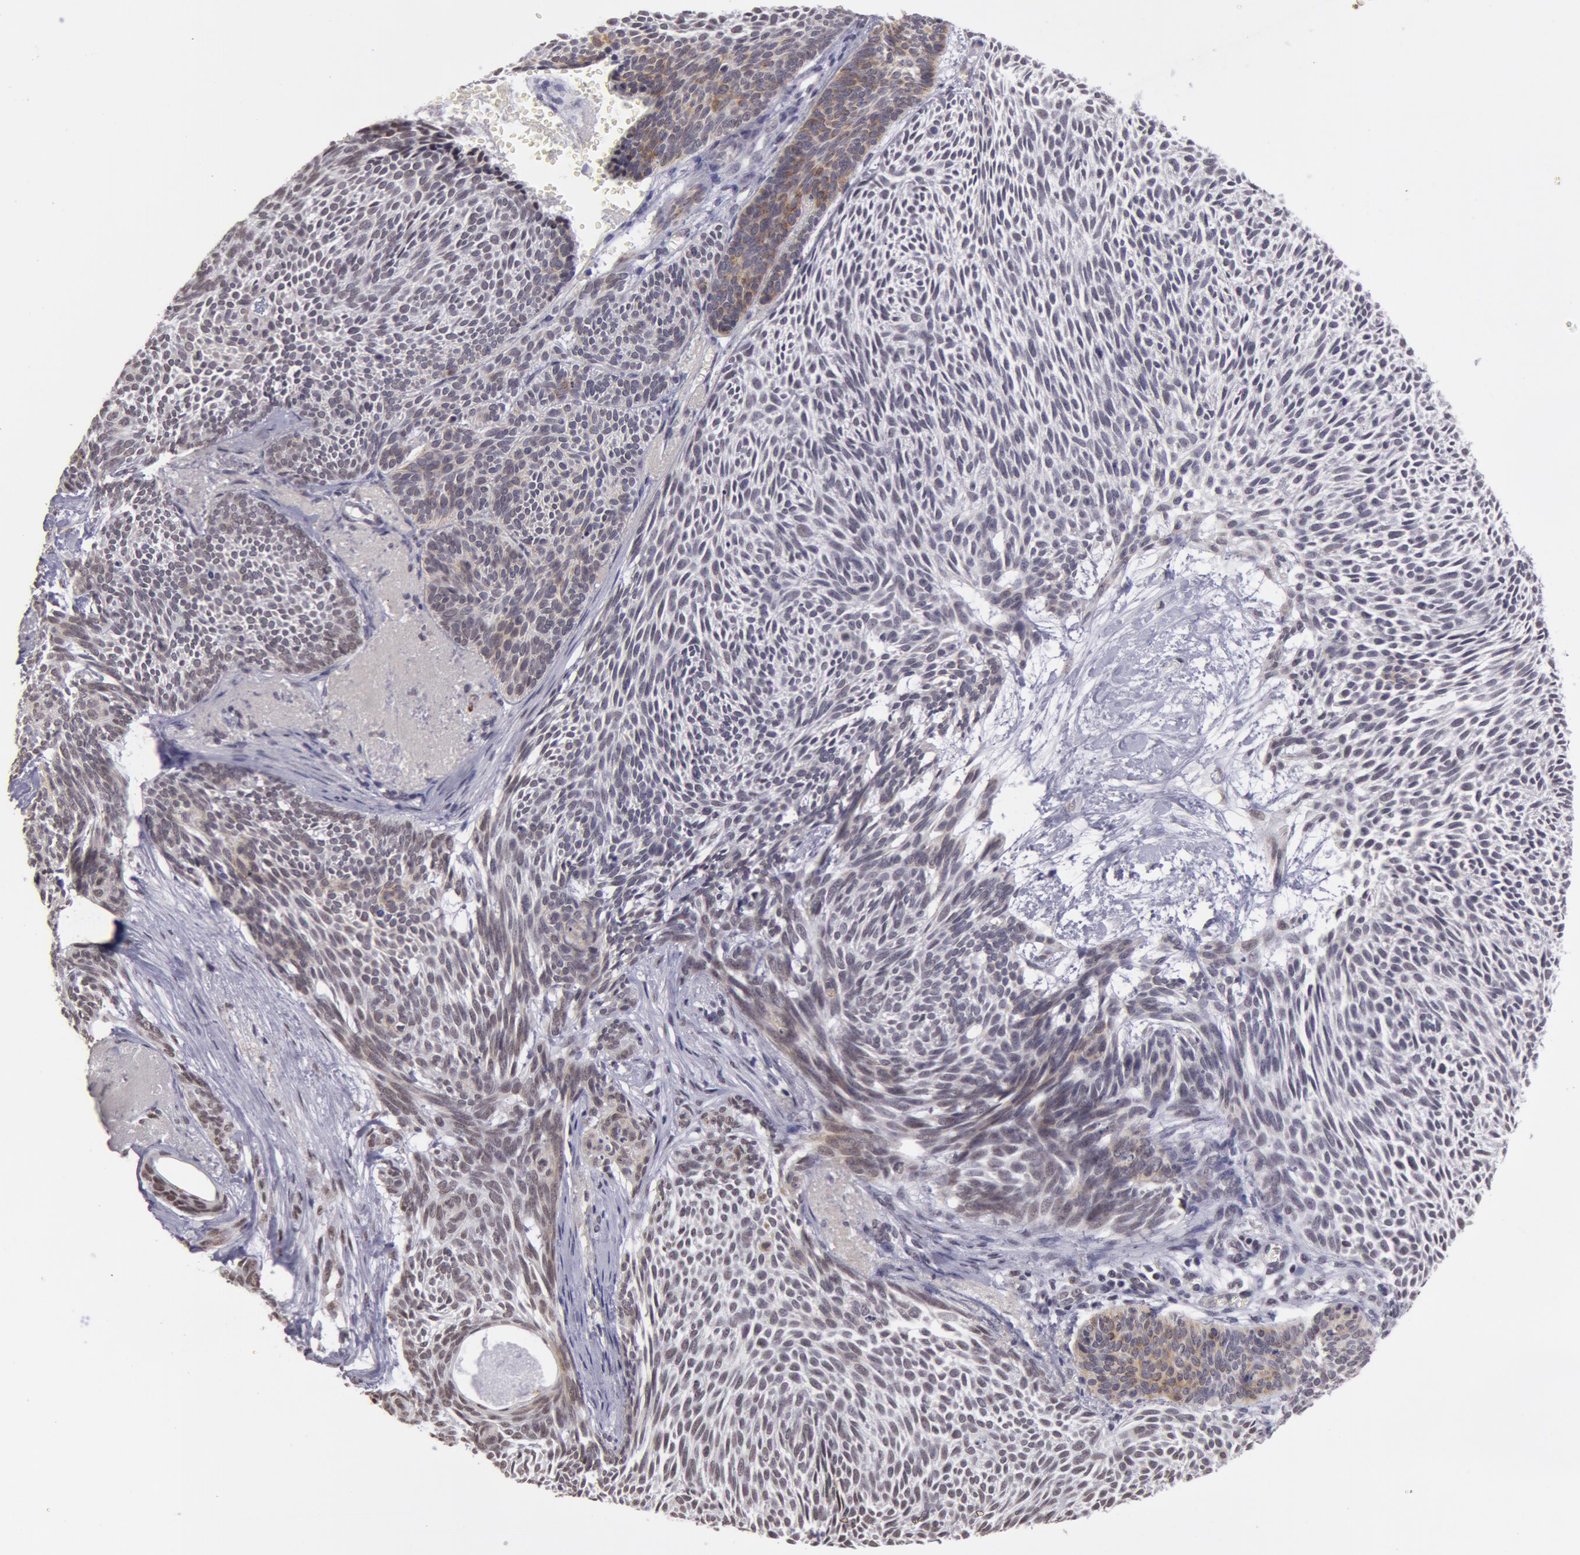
{"staining": {"intensity": "moderate", "quantity": "25%-75%", "location": "cytoplasmic/membranous"}, "tissue": "skin cancer", "cell_type": "Tumor cells", "image_type": "cancer", "snomed": [{"axis": "morphology", "description": "Basal cell carcinoma"}, {"axis": "topography", "description": "Skin"}], "caption": "Skin cancer (basal cell carcinoma) stained with IHC exhibits moderate cytoplasmic/membranous expression in about 25%-75% of tumor cells. (brown staining indicates protein expression, while blue staining denotes nuclei).", "gene": "VRTN", "patient": {"sex": "male", "age": 84}}